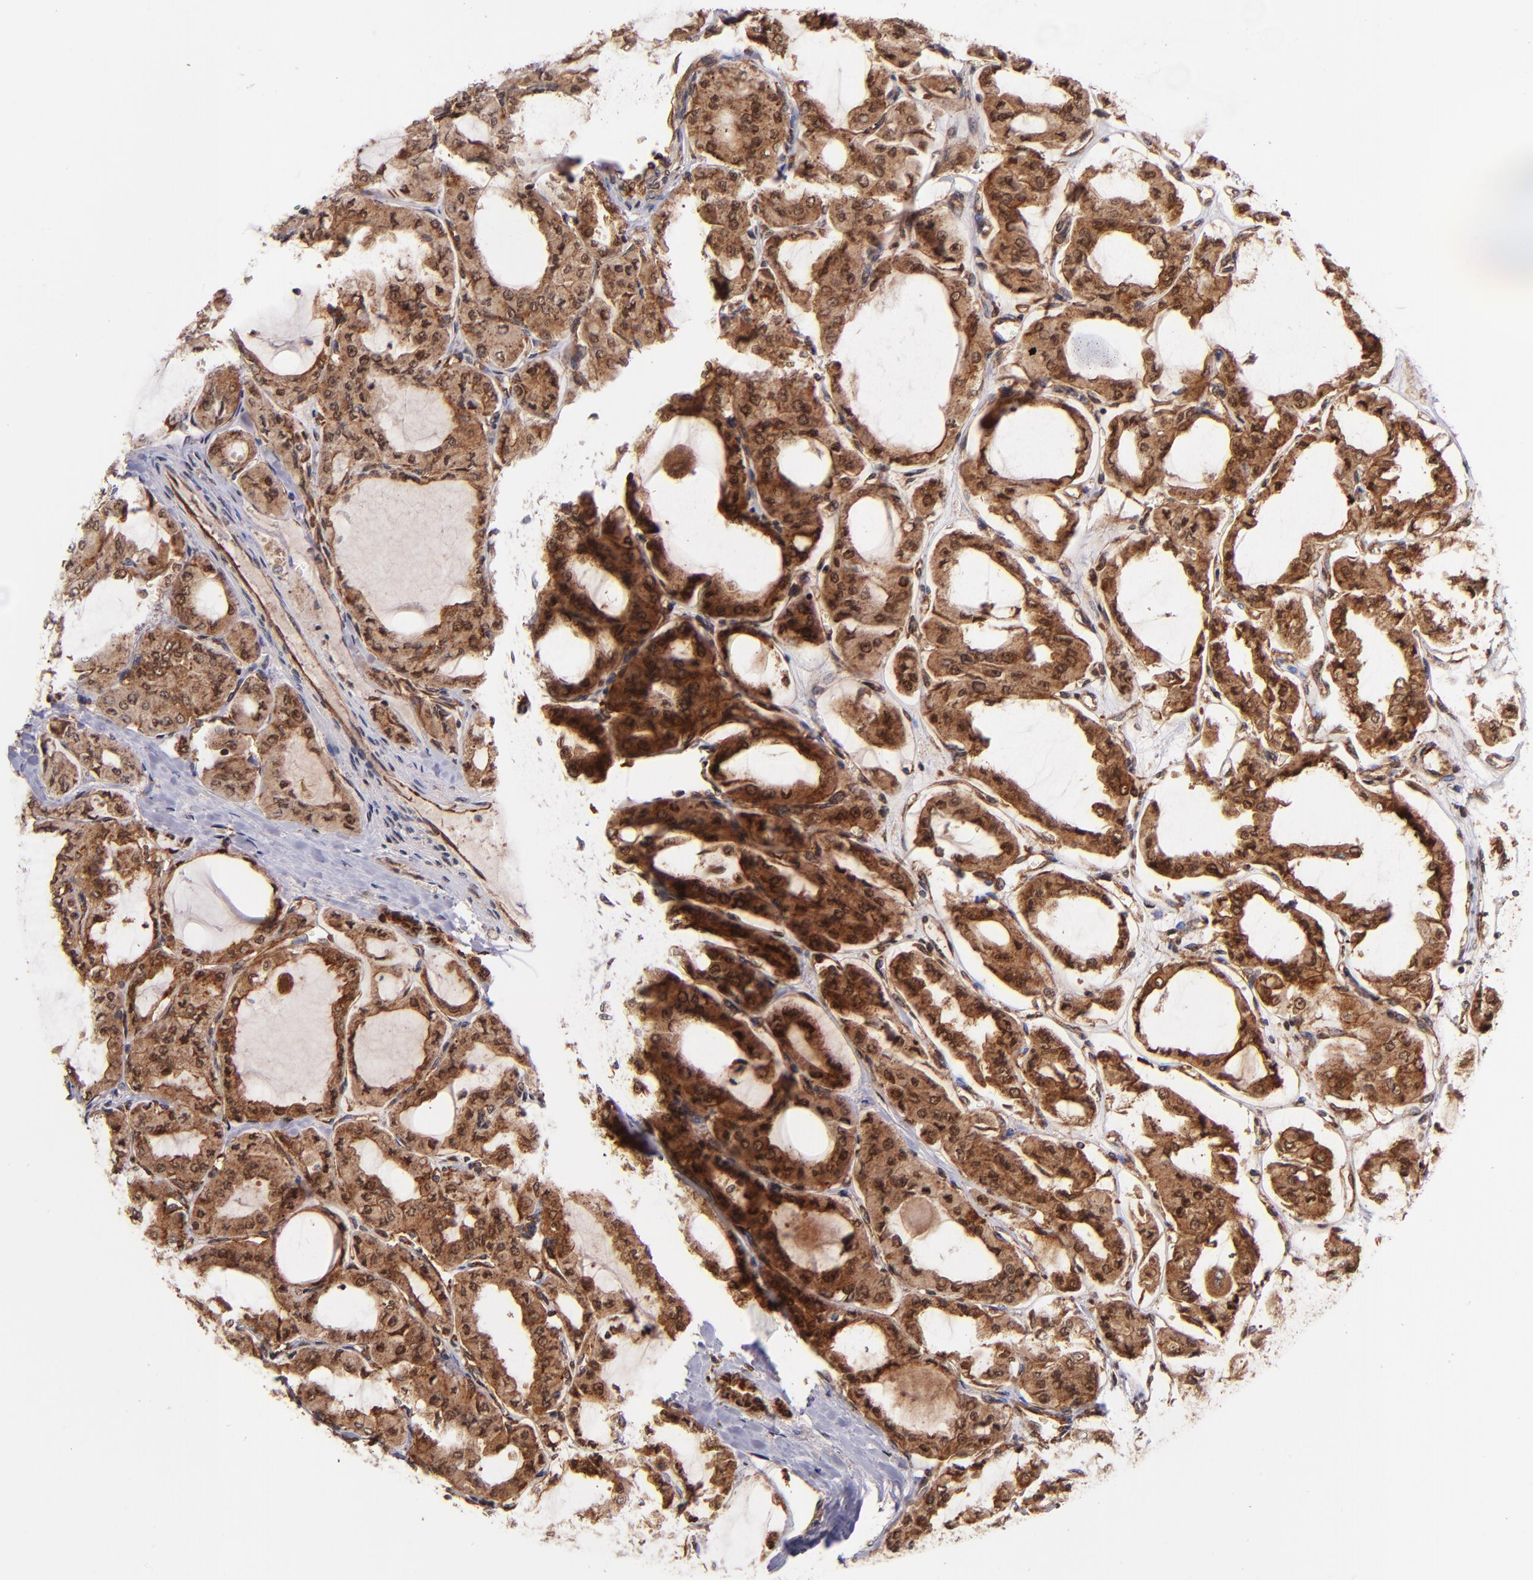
{"staining": {"intensity": "strong", "quantity": ">75%", "location": "cytoplasmic/membranous"}, "tissue": "thyroid cancer", "cell_type": "Tumor cells", "image_type": "cancer", "snomed": [{"axis": "morphology", "description": "Papillary adenocarcinoma, NOS"}, {"axis": "topography", "description": "Thyroid gland"}], "caption": "About >75% of tumor cells in human thyroid cancer (papillary adenocarcinoma) reveal strong cytoplasmic/membranous protein staining as visualized by brown immunohistochemical staining.", "gene": "STX8", "patient": {"sex": "male", "age": 20}}